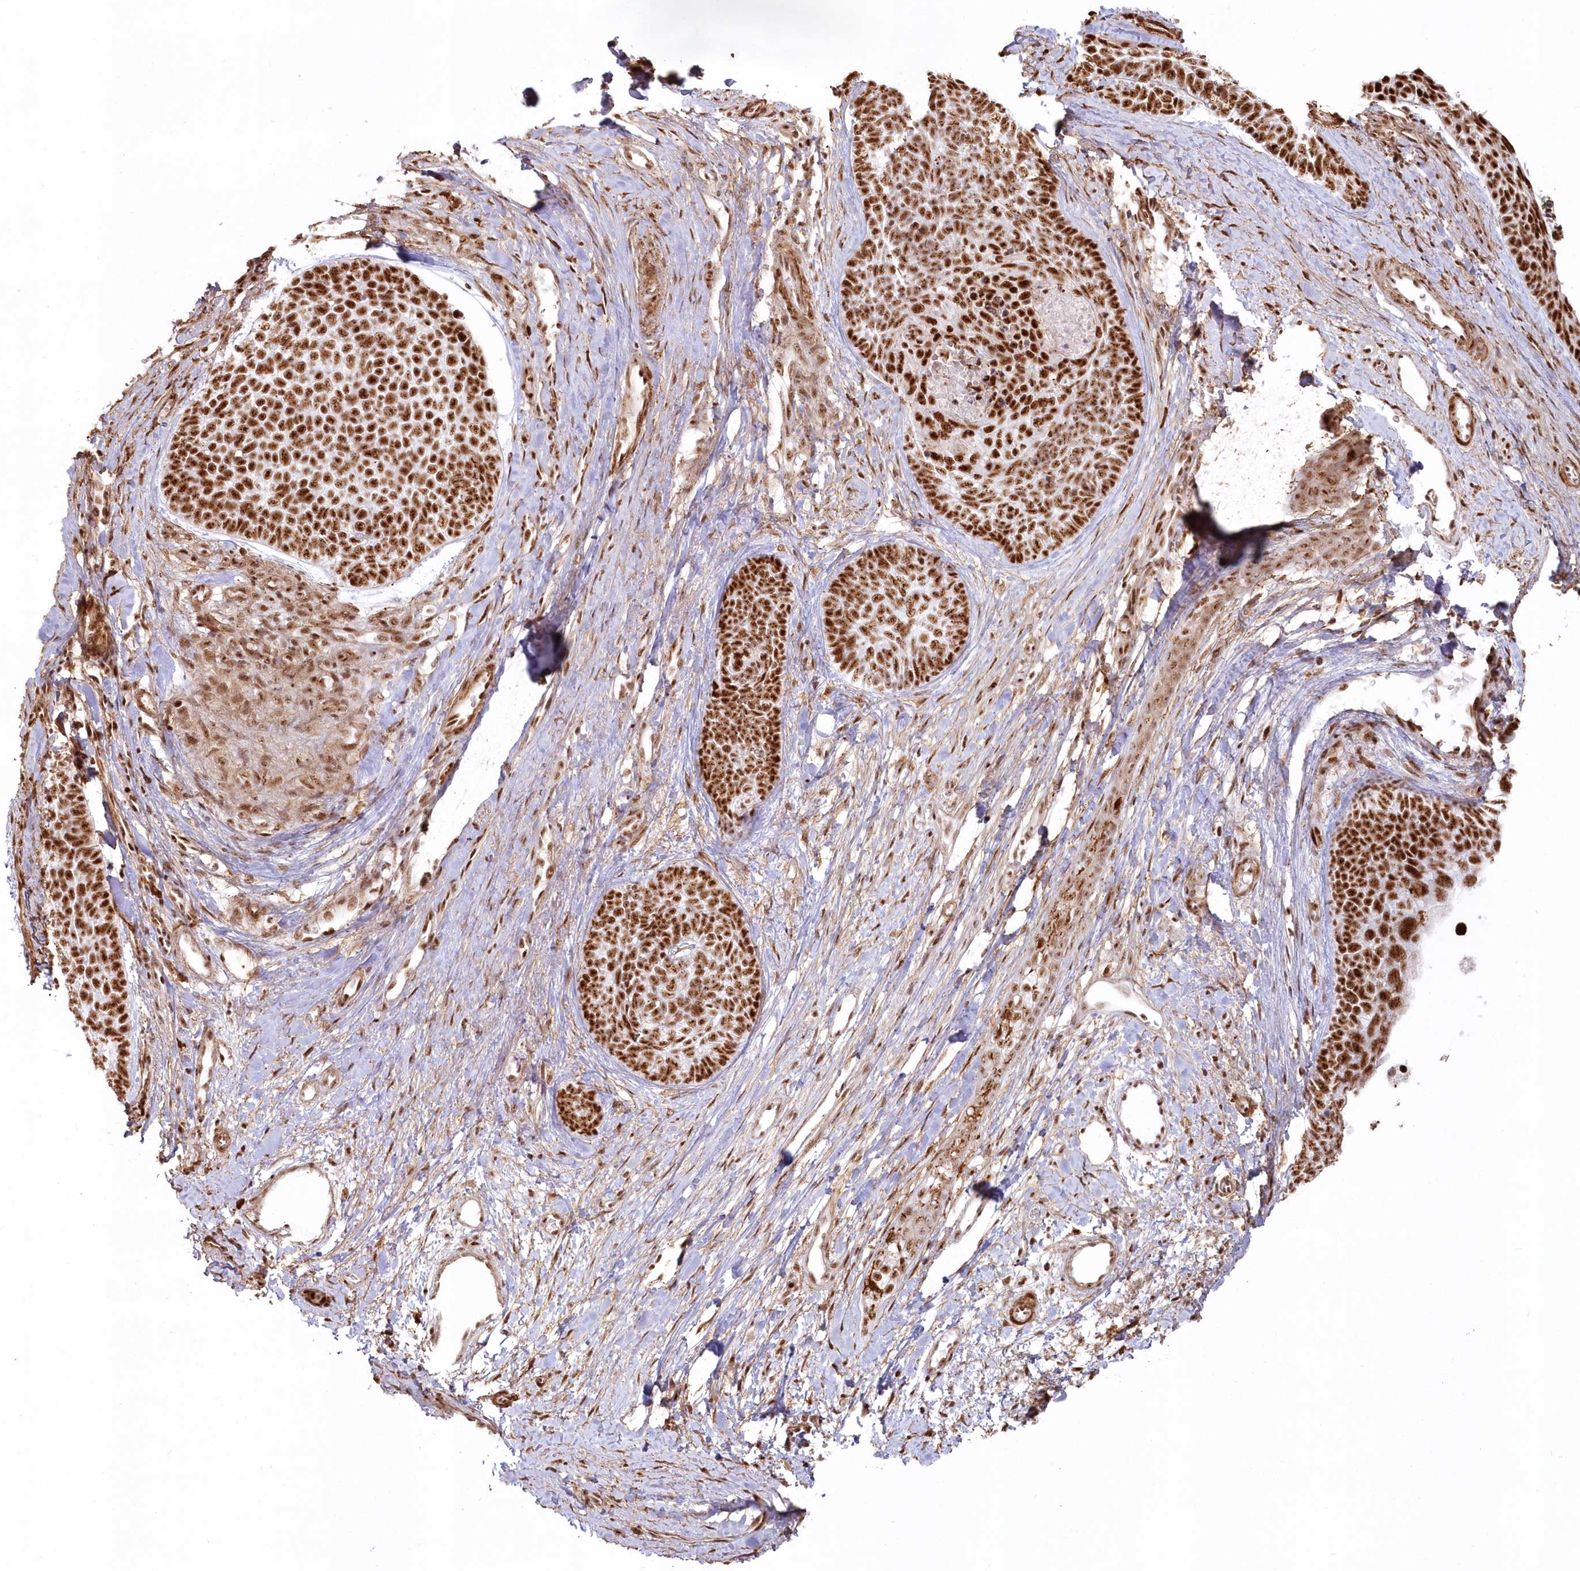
{"staining": {"intensity": "strong", "quantity": ">75%", "location": "nuclear"}, "tissue": "skin cancer", "cell_type": "Tumor cells", "image_type": "cancer", "snomed": [{"axis": "morphology", "description": "Basal cell carcinoma"}, {"axis": "topography", "description": "Skin"}], "caption": "Protein expression analysis of human skin basal cell carcinoma reveals strong nuclear staining in approximately >75% of tumor cells.", "gene": "DDX46", "patient": {"sex": "female", "age": 81}}